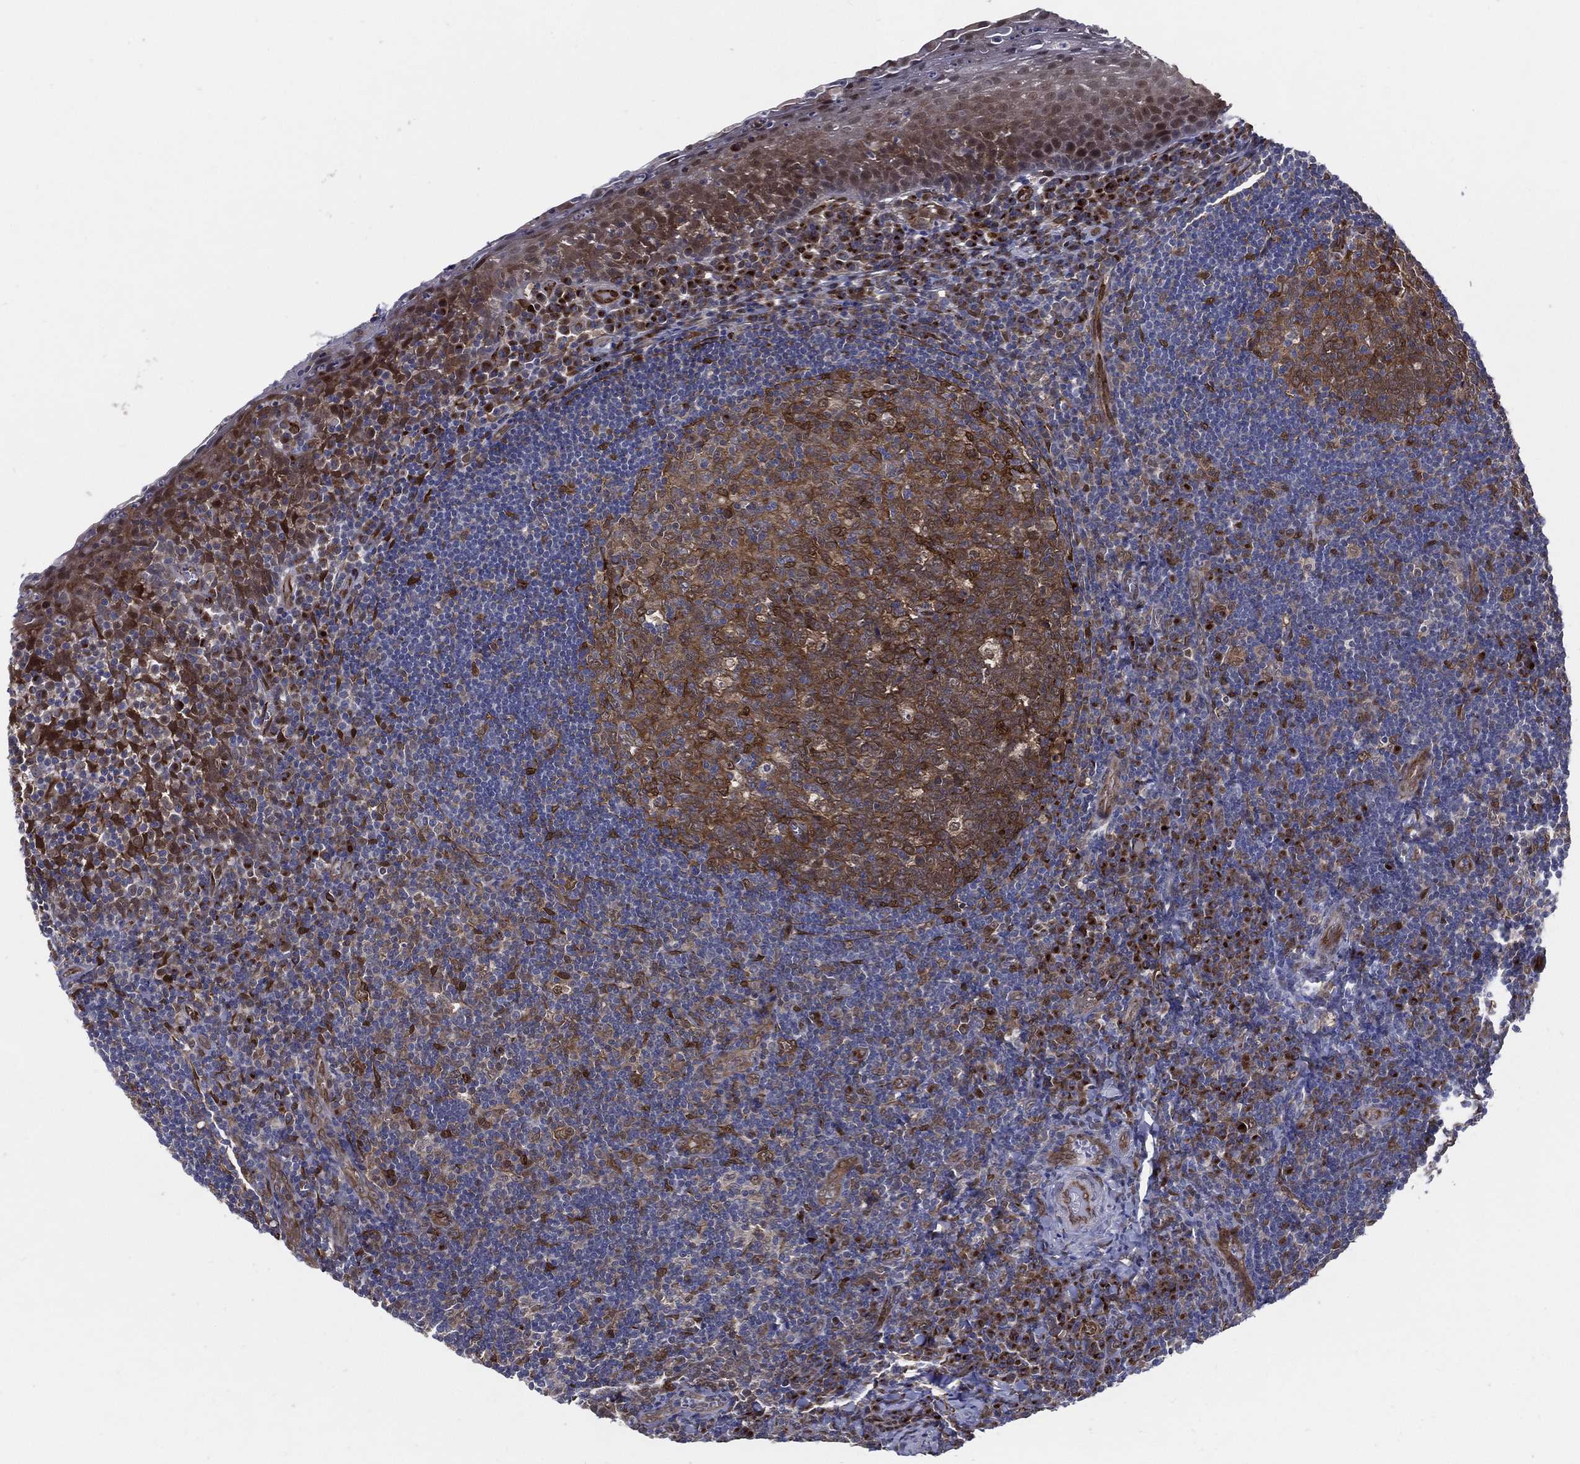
{"staining": {"intensity": "moderate", "quantity": ">75%", "location": "cytoplasmic/membranous,nuclear"}, "tissue": "tonsil", "cell_type": "Germinal center cells", "image_type": "normal", "snomed": [{"axis": "morphology", "description": "Normal tissue, NOS"}, {"axis": "morphology", "description": "Inflammation, NOS"}, {"axis": "topography", "description": "Tonsil"}], "caption": "A high-resolution image shows immunohistochemistry (IHC) staining of normal tonsil, which shows moderate cytoplasmic/membranous,nuclear expression in about >75% of germinal center cells.", "gene": "ARHGAP11A", "patient": {"sex": "female", "age": 31}}